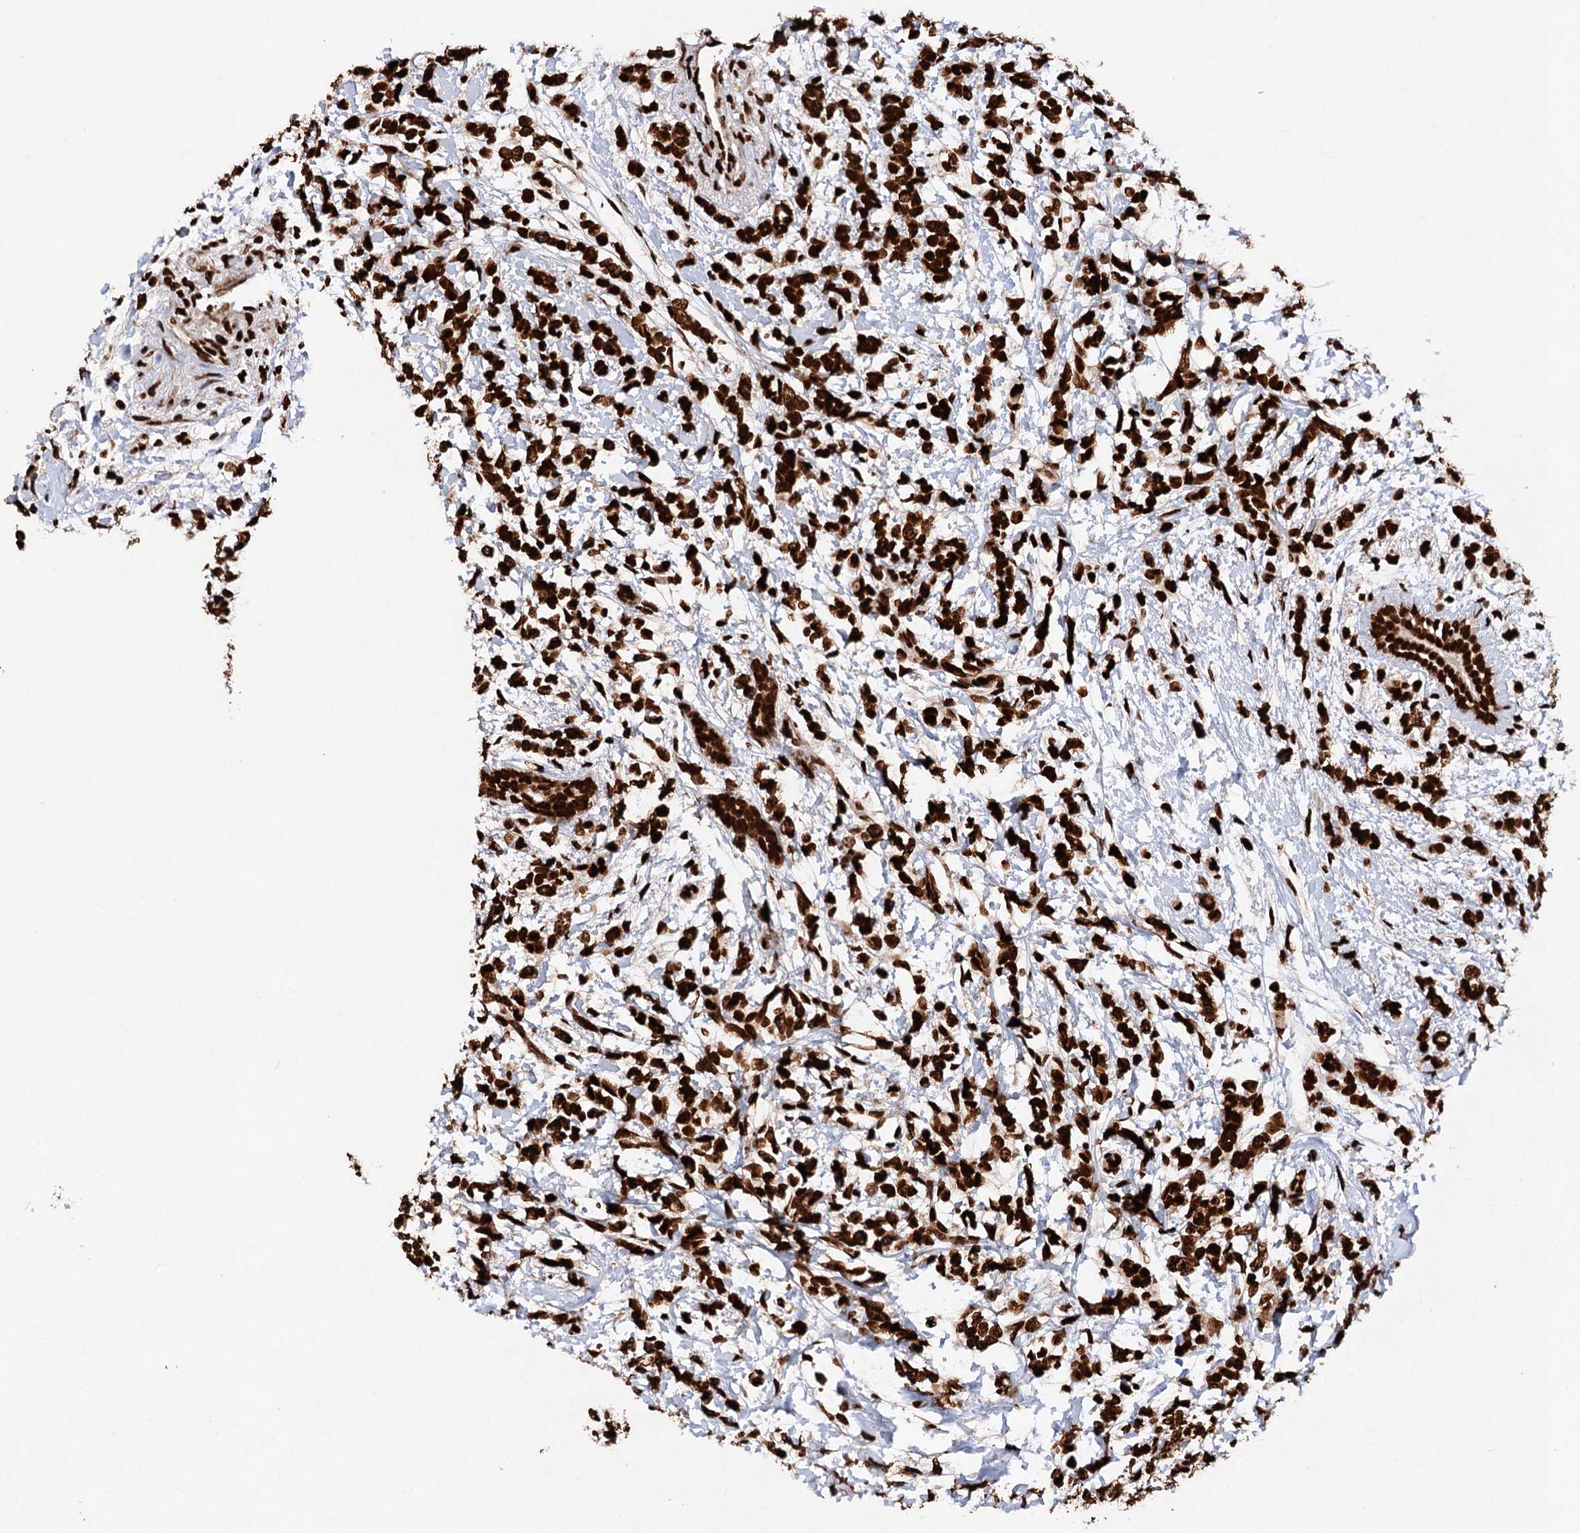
{"staining": {"intensity": "strong", "quantity": ">75%", "location": "nuclear"}, "tissue": "breast cancer", "cell_type": "Tumor cells", "image_type": "cancer", "snomed": [{"axis": "morphology", "description": "Normal tissue, NOS"}, {"axis": "morphology", "description": "Lobular carcinoma"}, {"axis": "topography", "description": "Breast"}], "caption": "Protein staining by immunohistochemistry exhibits strong nuclear expression in approximately >75% of tumor cells in breast cancer (lobular carcinoma).", "gene": "MATR3", "patient": {"sex": "female", "age": 47}}